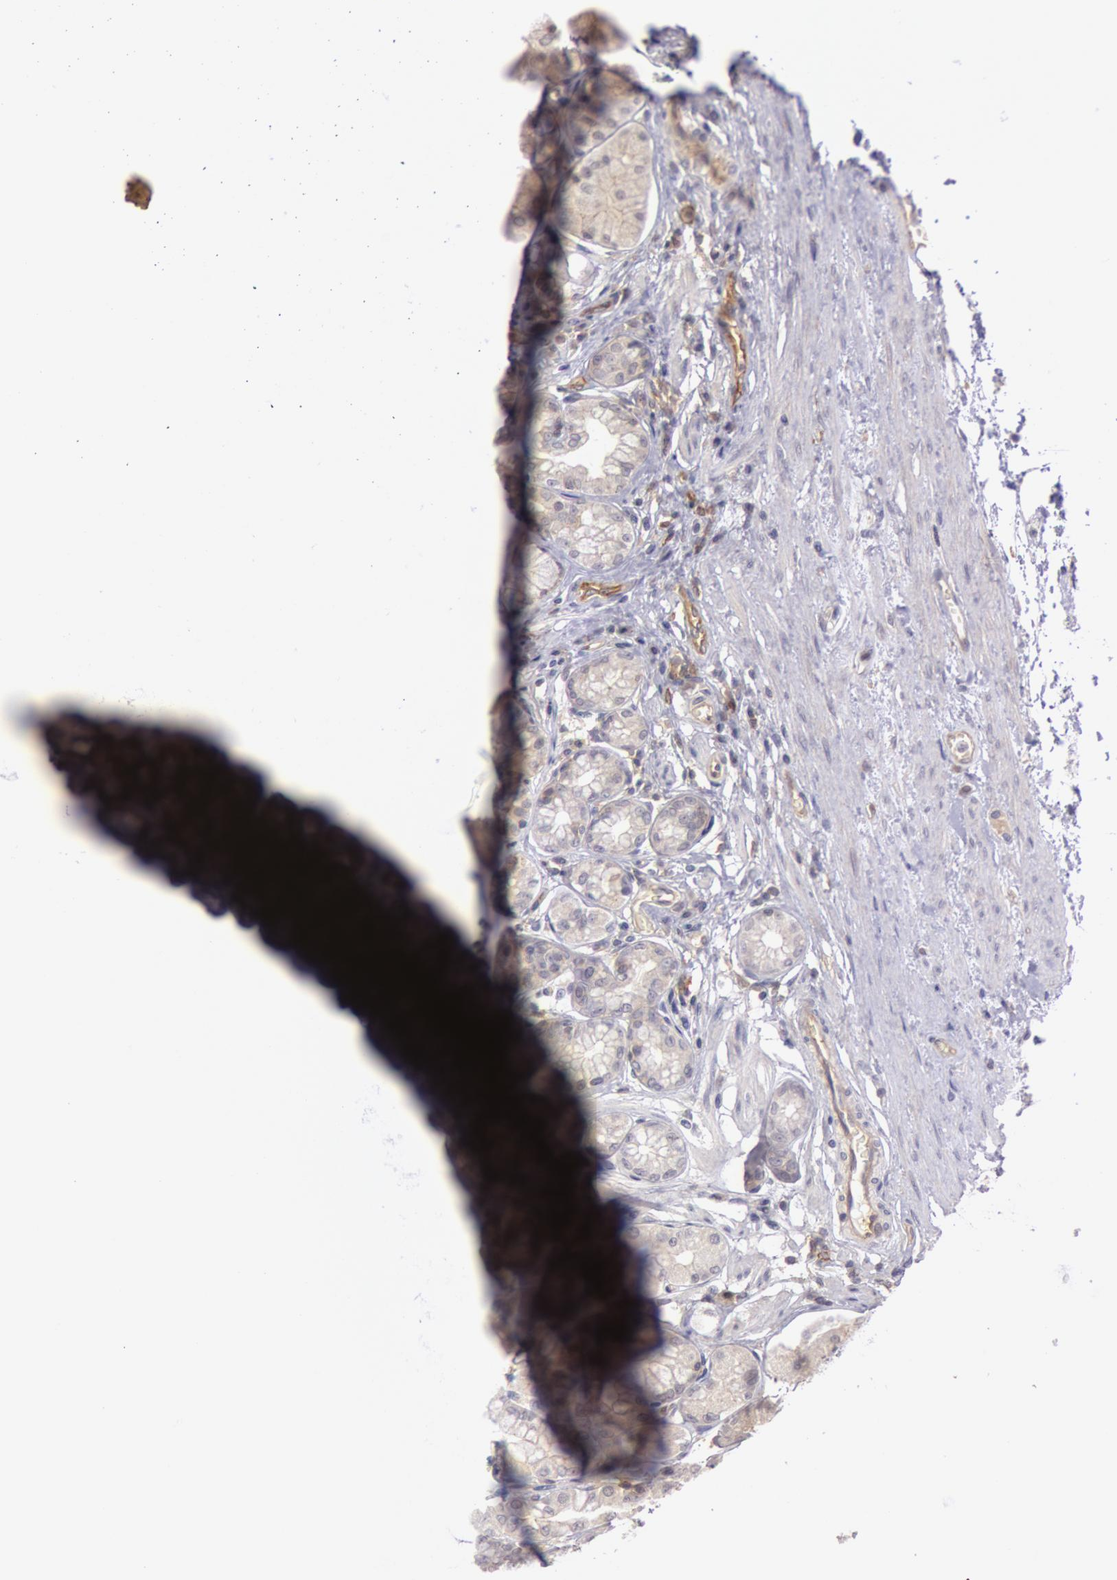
{"staining": {"intensity": "weak", "quantity": "25%-75%", "location": "cytoplasmic/membranous"}, "tissue": "stomach", "cell_type": "Glandular cells", "image_type": "normal", "snomed": [{"axis": "morphology", "description": "Normal tissue, NOS"}, {"axis": "topography", "description": "Stomach"}, {"axis": "topography", "description": "Stomach, lower"}], "caption": "Weak cytoplasmic/membranous positivity for a protein is present in about 25%-75% of glandular cells of benign stomach using immunohistochemistry.", "gene": "TRIB2", "patient": {"sex": "male", "age": 76}}